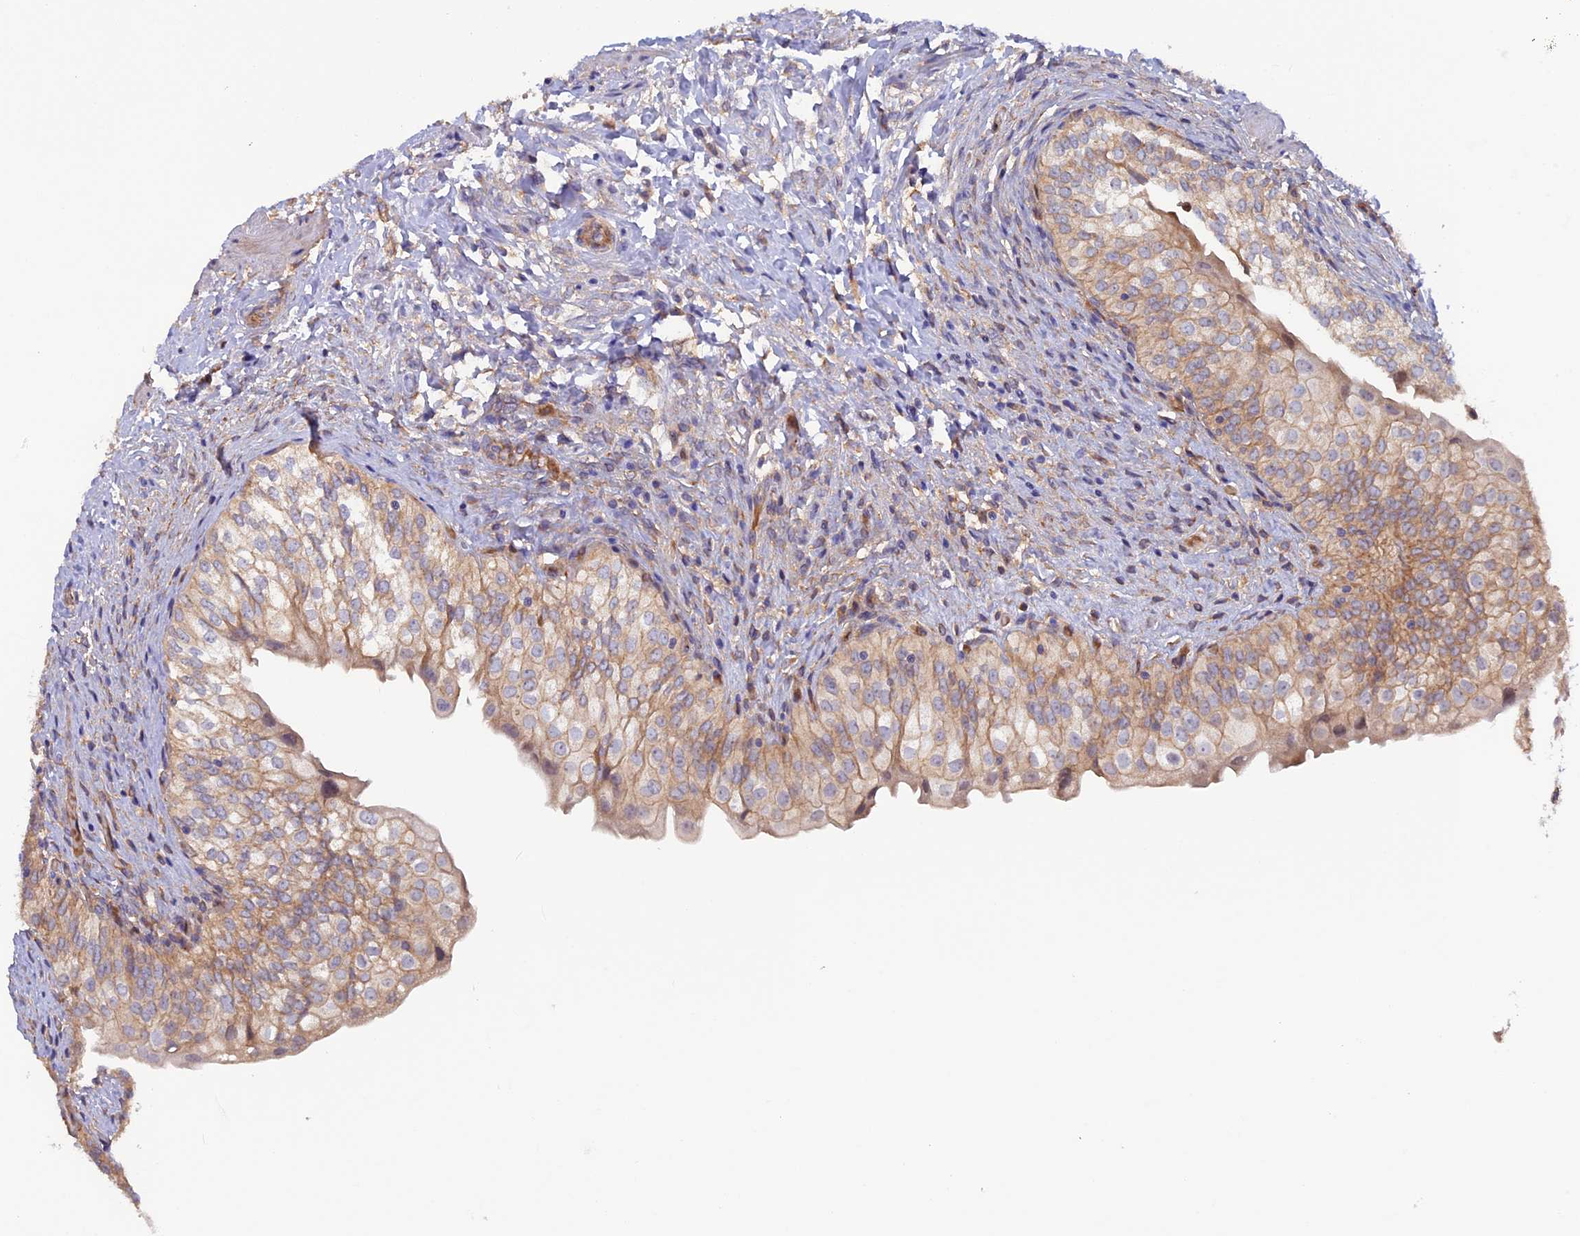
{"staining": {"intensity": "moderate", "quantity": ">75%", "location": "cytoplasmic/membranous"}, "tissue": "urinary bladder", "cell_type": "Urothelial cells", "image_type": "normal", "snomed": [{"axis": "morphology", "description": "Normal tissue, NOS"}, {"axis": "topography", "description": "Urinary bladder"}], "caption": "Immunohistochemistry (IHC) of normal human urinary bladder displays medium levels of moderate cytoplasmic/membranous staining in approximately >75% of urothelial cells.", "gene": "DUS3L", "patient": {"sex": "male", "age": 55}}